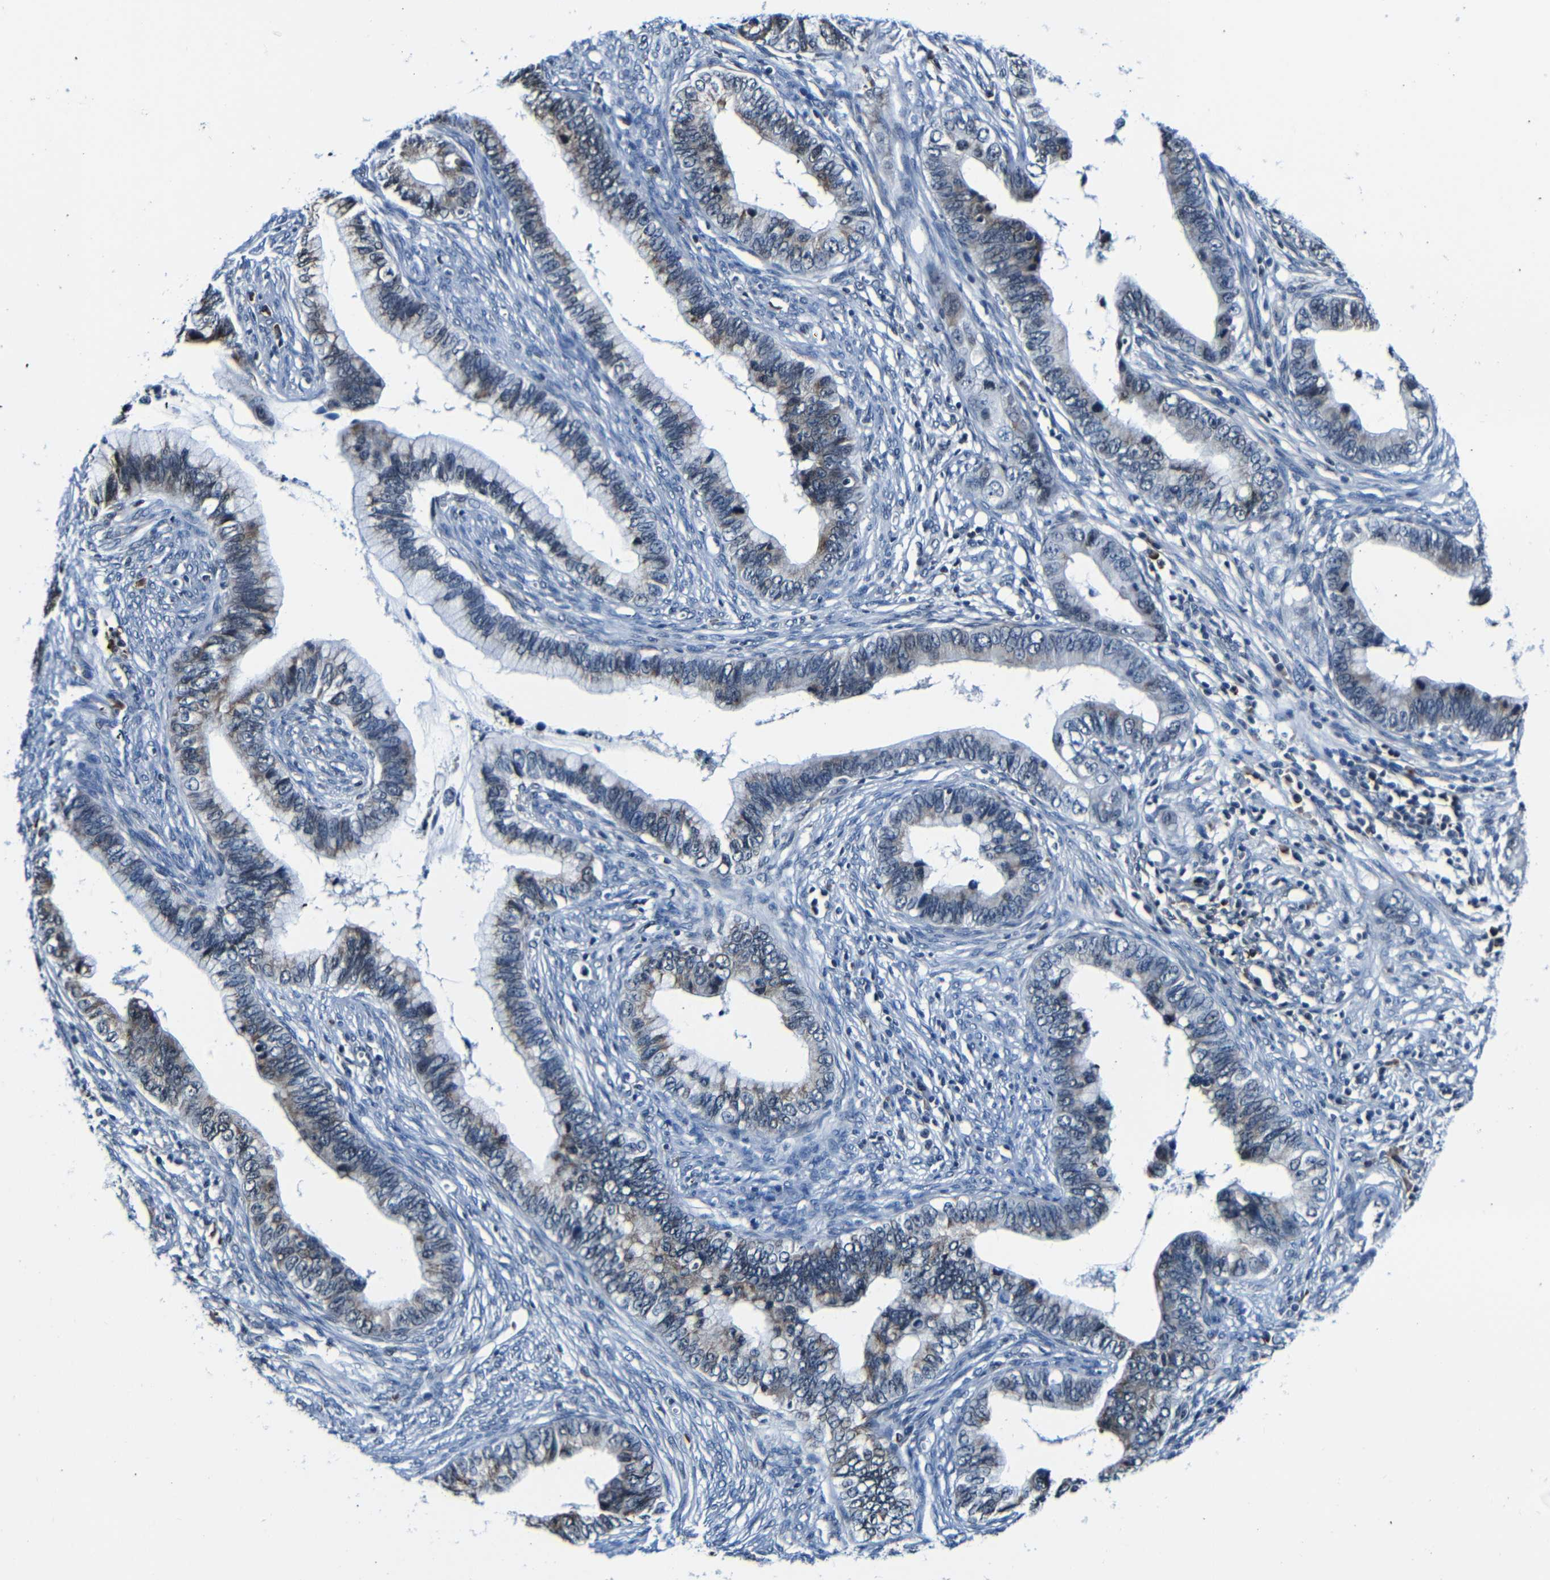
{"staining": {"intensity": "moderate", "quantity": "<25%", "location": "cytoplasmic/membranous"}, "tissue": "cervical cancer", "cell_type": "Tumor cells", "image_type": "cancer", "snomed": [{"axis": "morphology", "description": "Adenocarcinoma, NOS"}, {"axis": "topography", "description": "Cervix"}], "caption": "This is a photomicrograph of immunohistochemistry staining of adenocarcinoma (cervical), which shows moderate positivity in the cytoplasmic/membranous of tumor cells.", "gene": "NCBP3", "patient": {"sex": "female", "age": 44}}